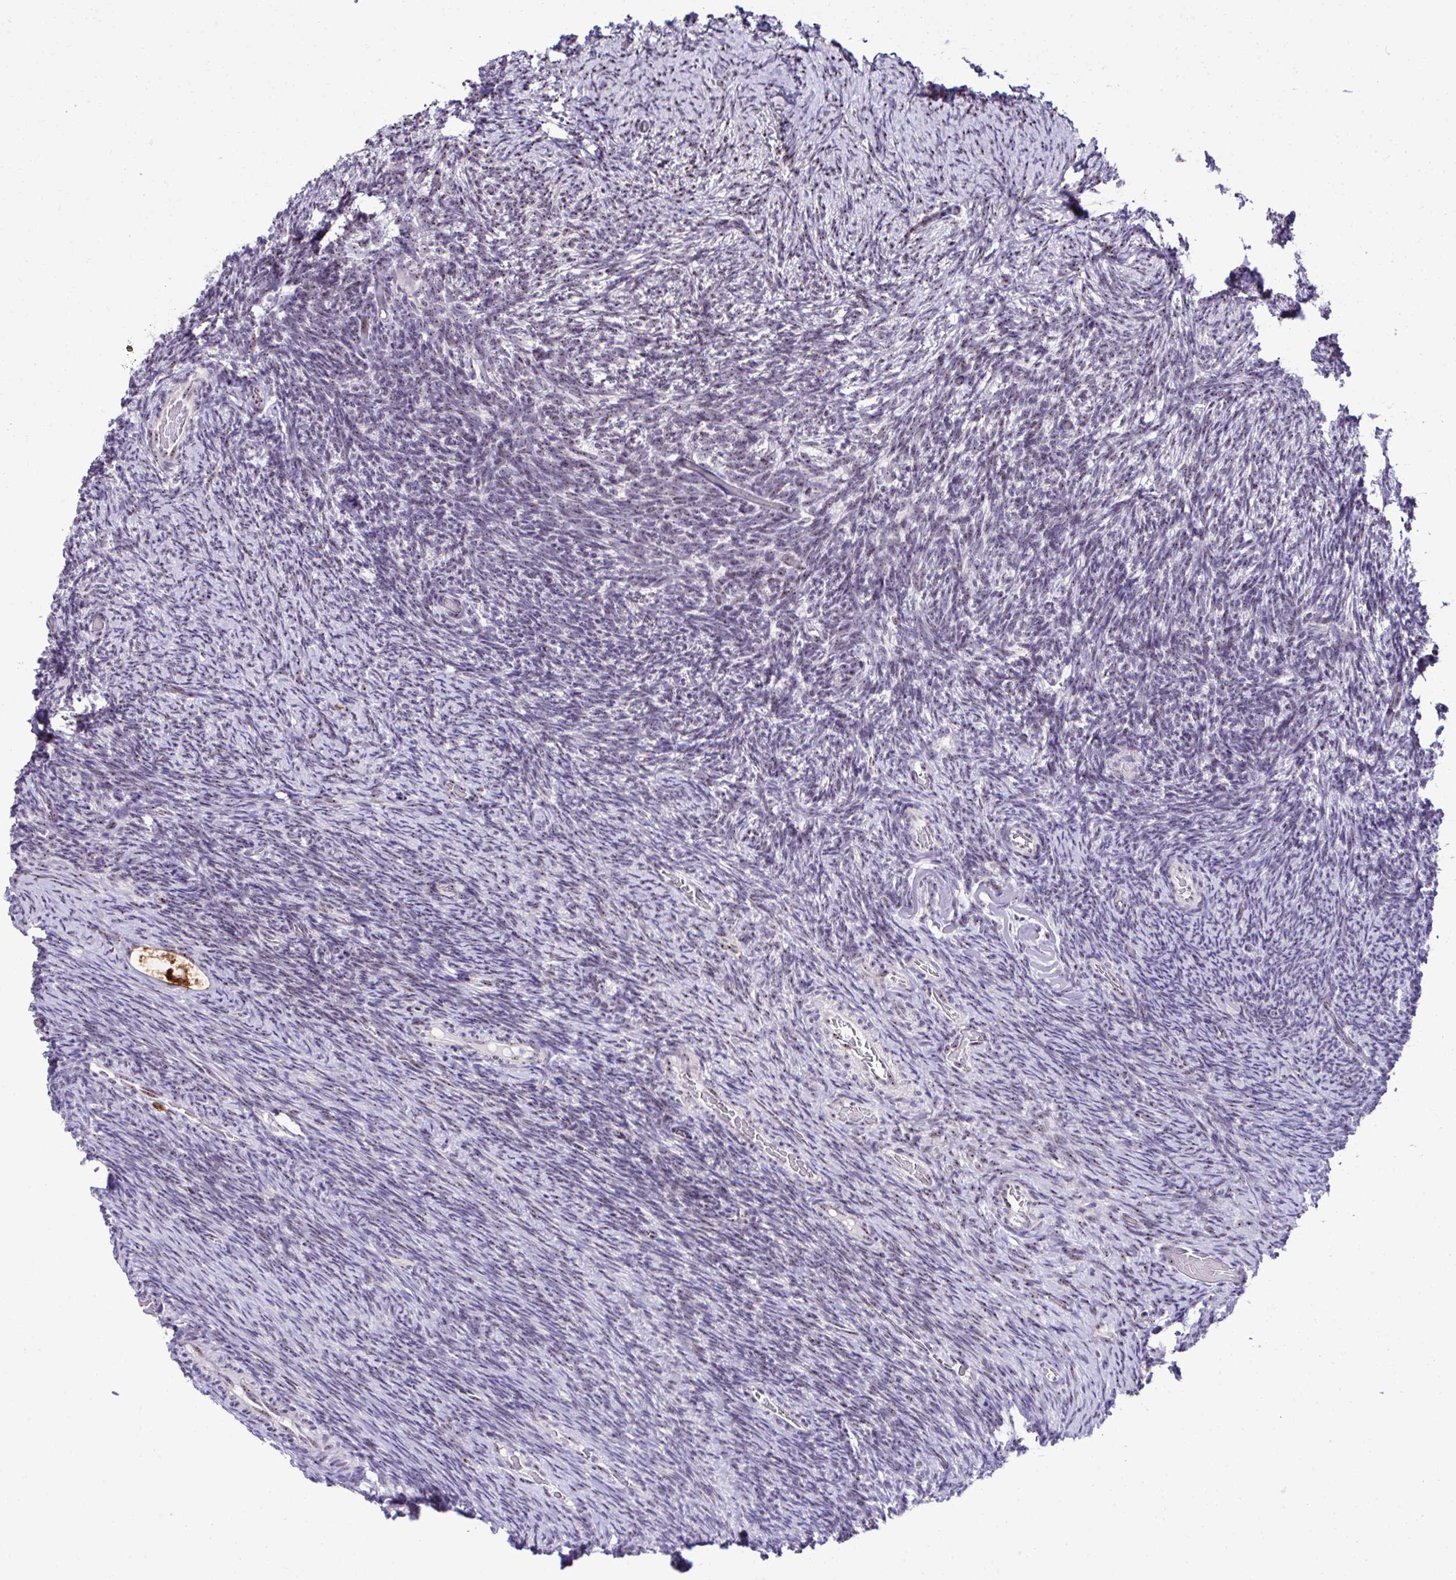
{"staining": {"intensity": "weak", "quantity": ">75%", "location": "nuclear"}, "tissue": "ovary", "cell_type": "Ovarian stroma cells", "image_type": "normal", "snomed": [{"axis": "morphology", "description": "Normal tissue, NOS"}, {"axis": "topography", "description": "Ovary"}], "caption": "Ovarian stroma cells demonstrate low levels of weak nuclear expression in approximately >75% of cells in normal ovary. (DAB IHC, brown staining for protein, blue staining for nuclei).", "gene": "CEP72", "patient": {"sex": "female", "age": 34}}